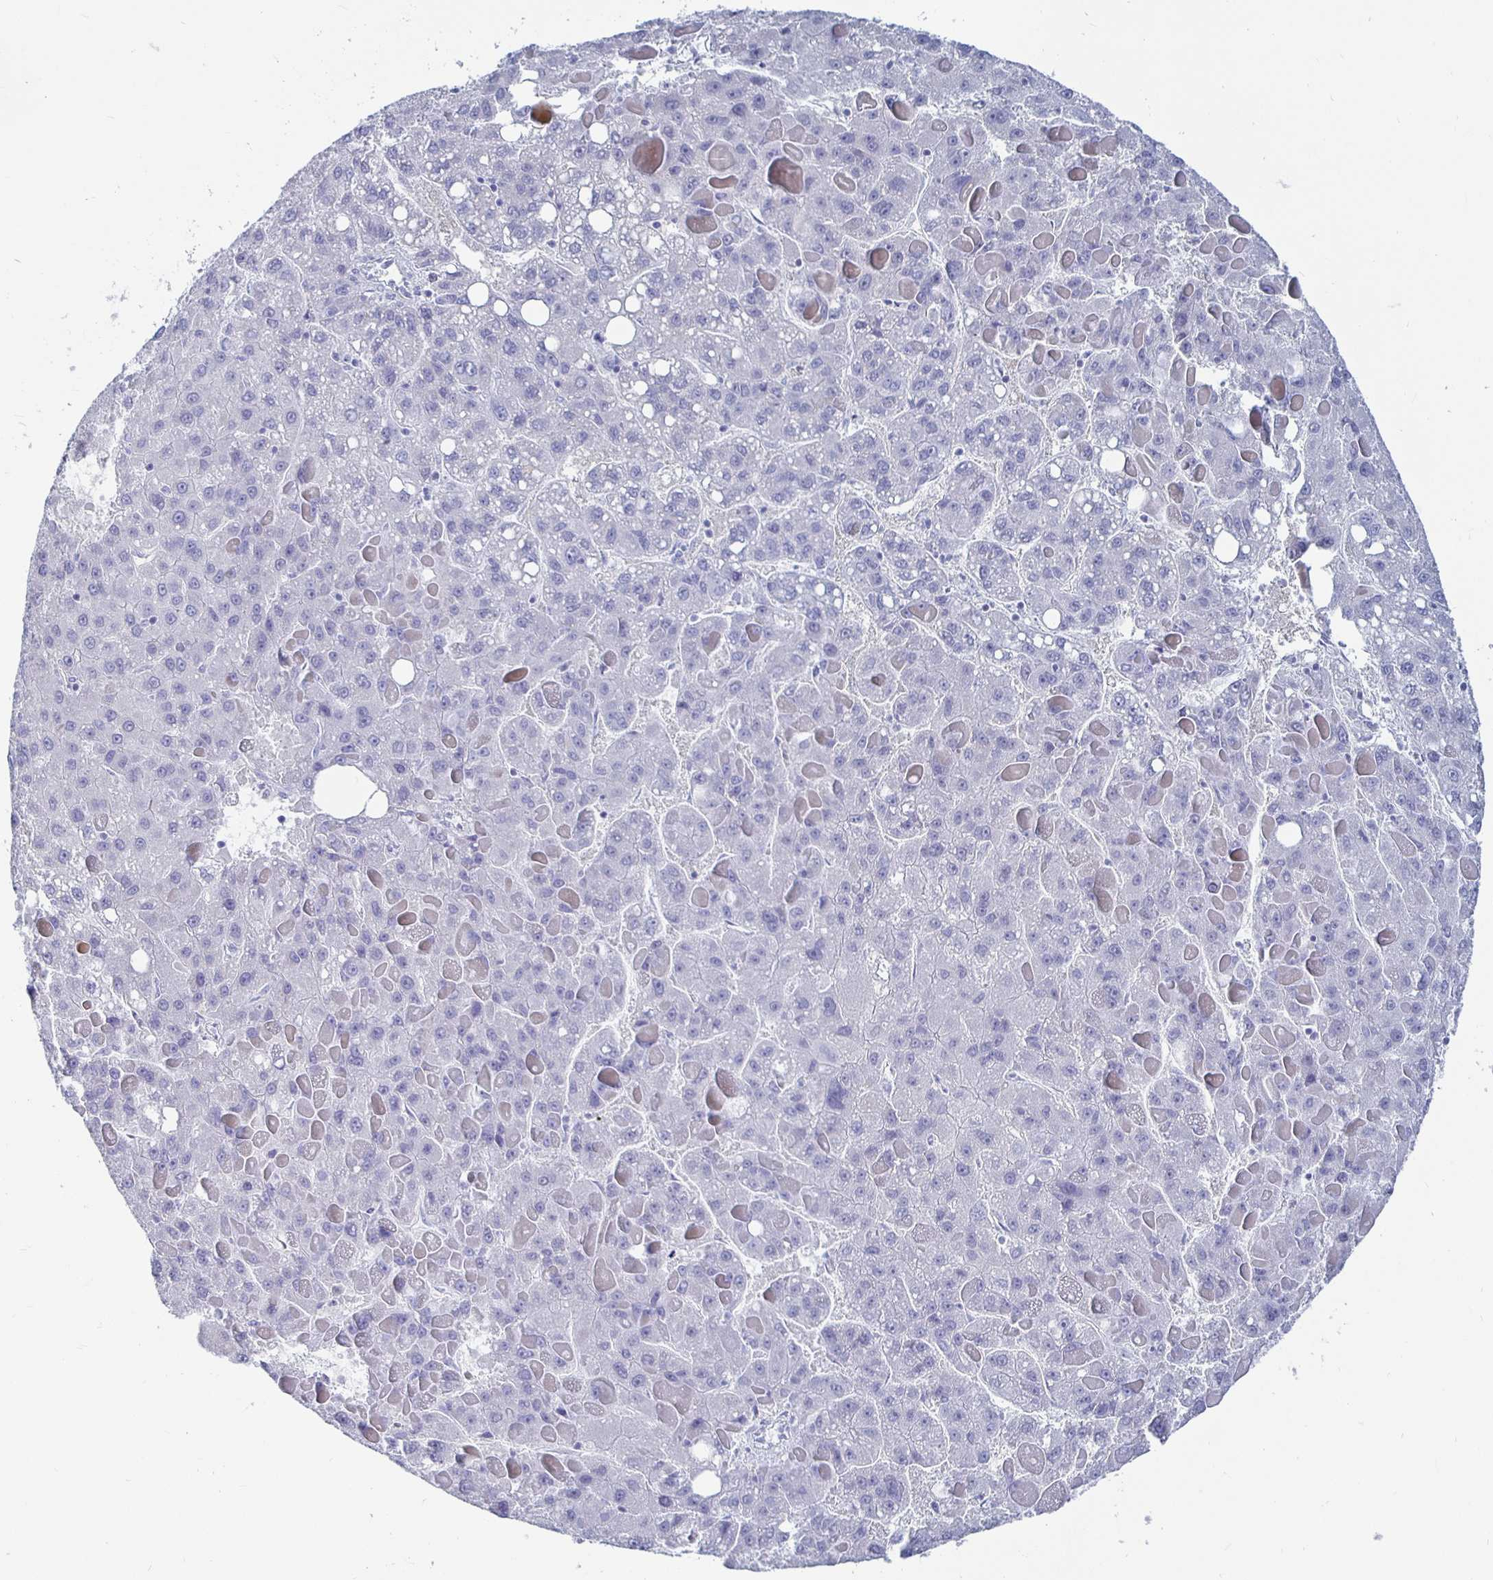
{"staining": {"intensity": "negative", "quantity": "none", "location": "none"}, "tissue": "liver cancer", "cell_type": "Tumor cells", "image_type": "cancer", "snomed": [{"axis": "morphology", "description": "Carcinoma, Hepatocellular, NOS"}, {"axis": "topography", "description": "Liver"}], "caption": "This is a photomicrograph of immunohistochemistry (IHC) staining of liver cancer (hepatocellular carcinoma), which shows no expression in tumor cells.", "gene": "CA9", "patient": {"sex": "female", "age": 82}}